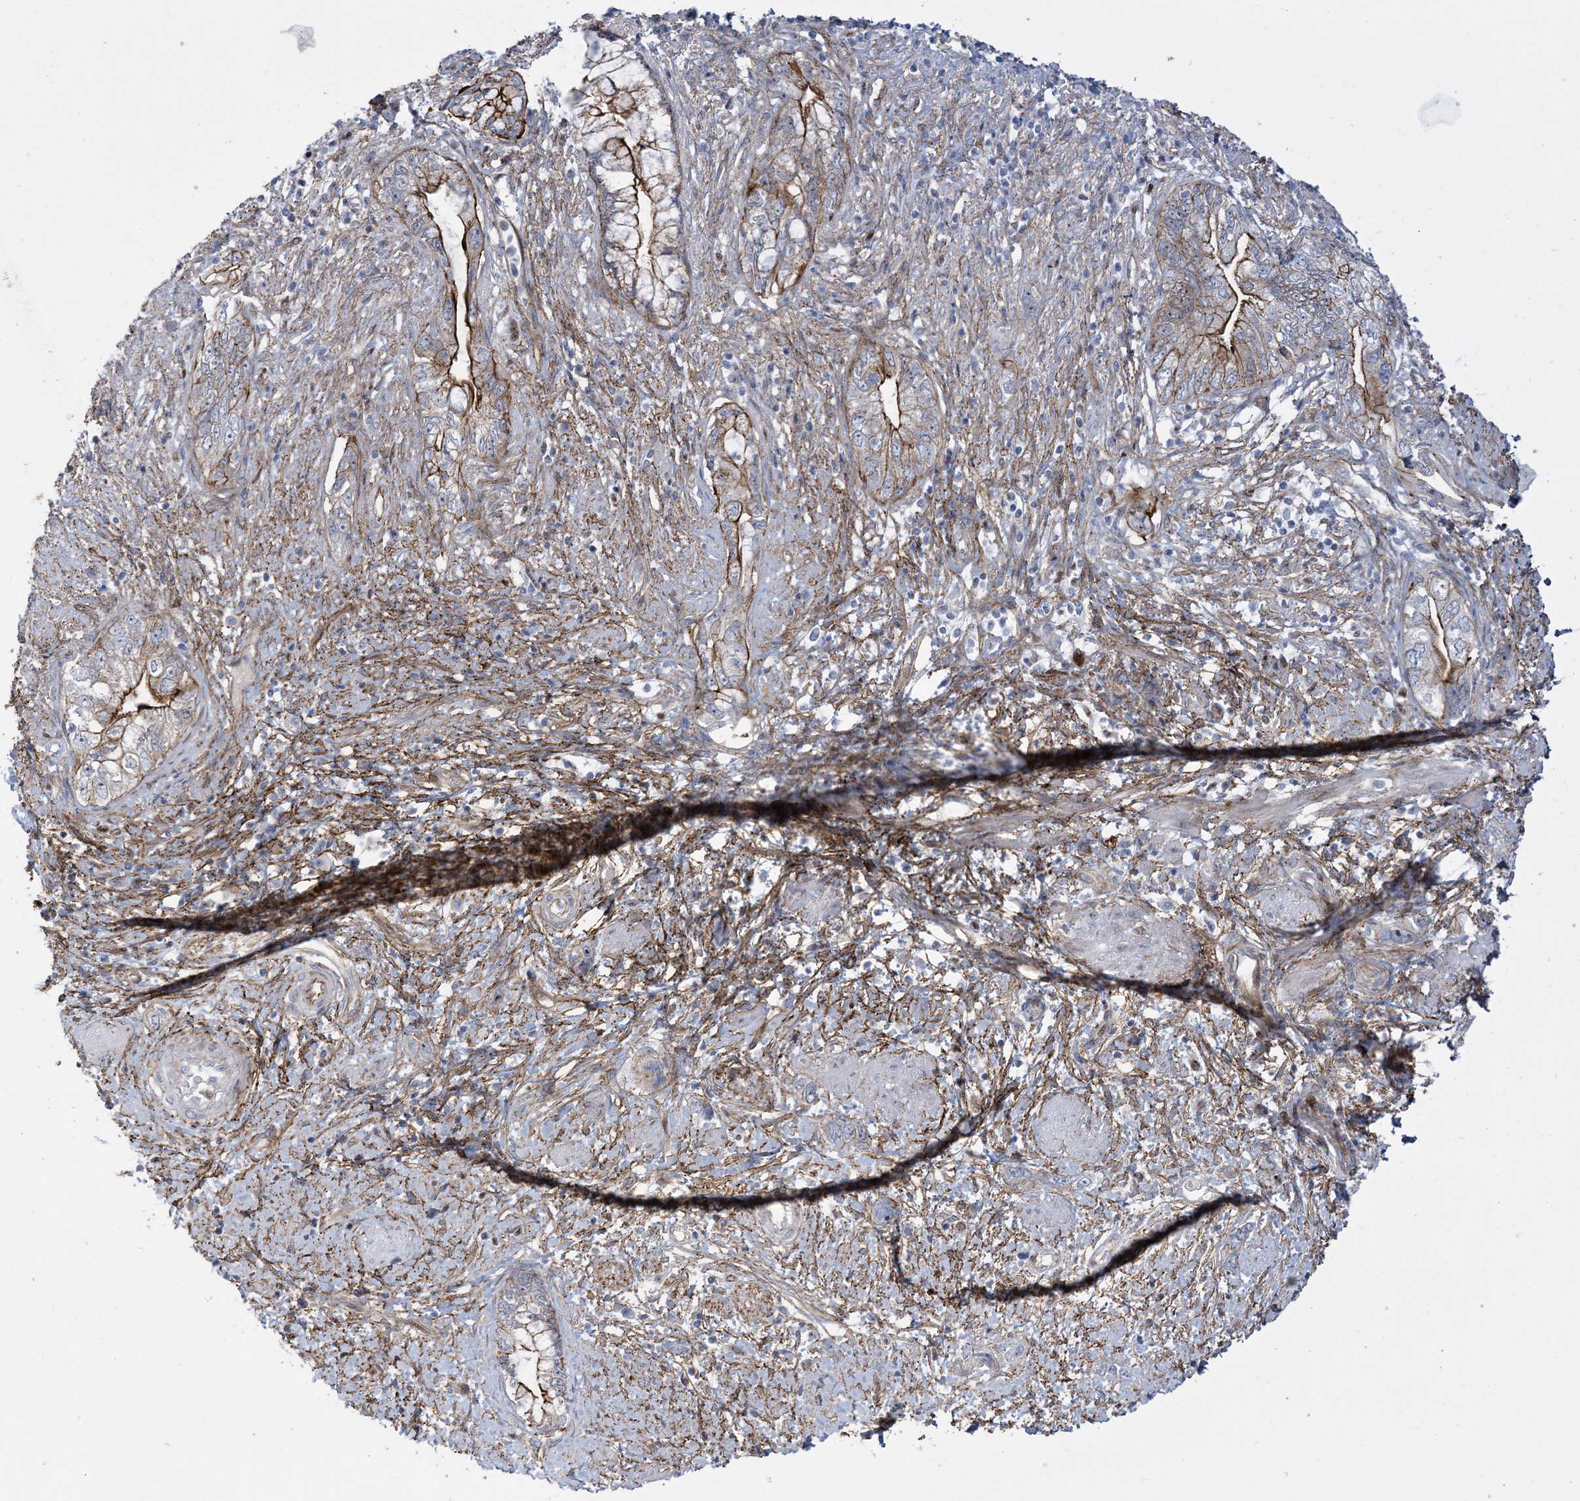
{"staining": {"intensity": "strong", "quantity": "25%-75%", "location": "cytoplasmic/membranous"}, "tissue": "pancreatic cancer", "cell_type": "Tumor cells", "image_type": "cancer", "snomed": [{"axis": "morphology", "description": "Adenocarcinoma, NOS"}, {"axis": "topography", "description": "Pancreas"}], "caption": "Tumor cells demonstrate high levels of strong cytoplasmic/membranous expression in about 25%-75% of cells in human pancreatic cancer (adenocarcinoma).", "gene": "MARS2", "patient": {"sex": "female", "age": 73}}